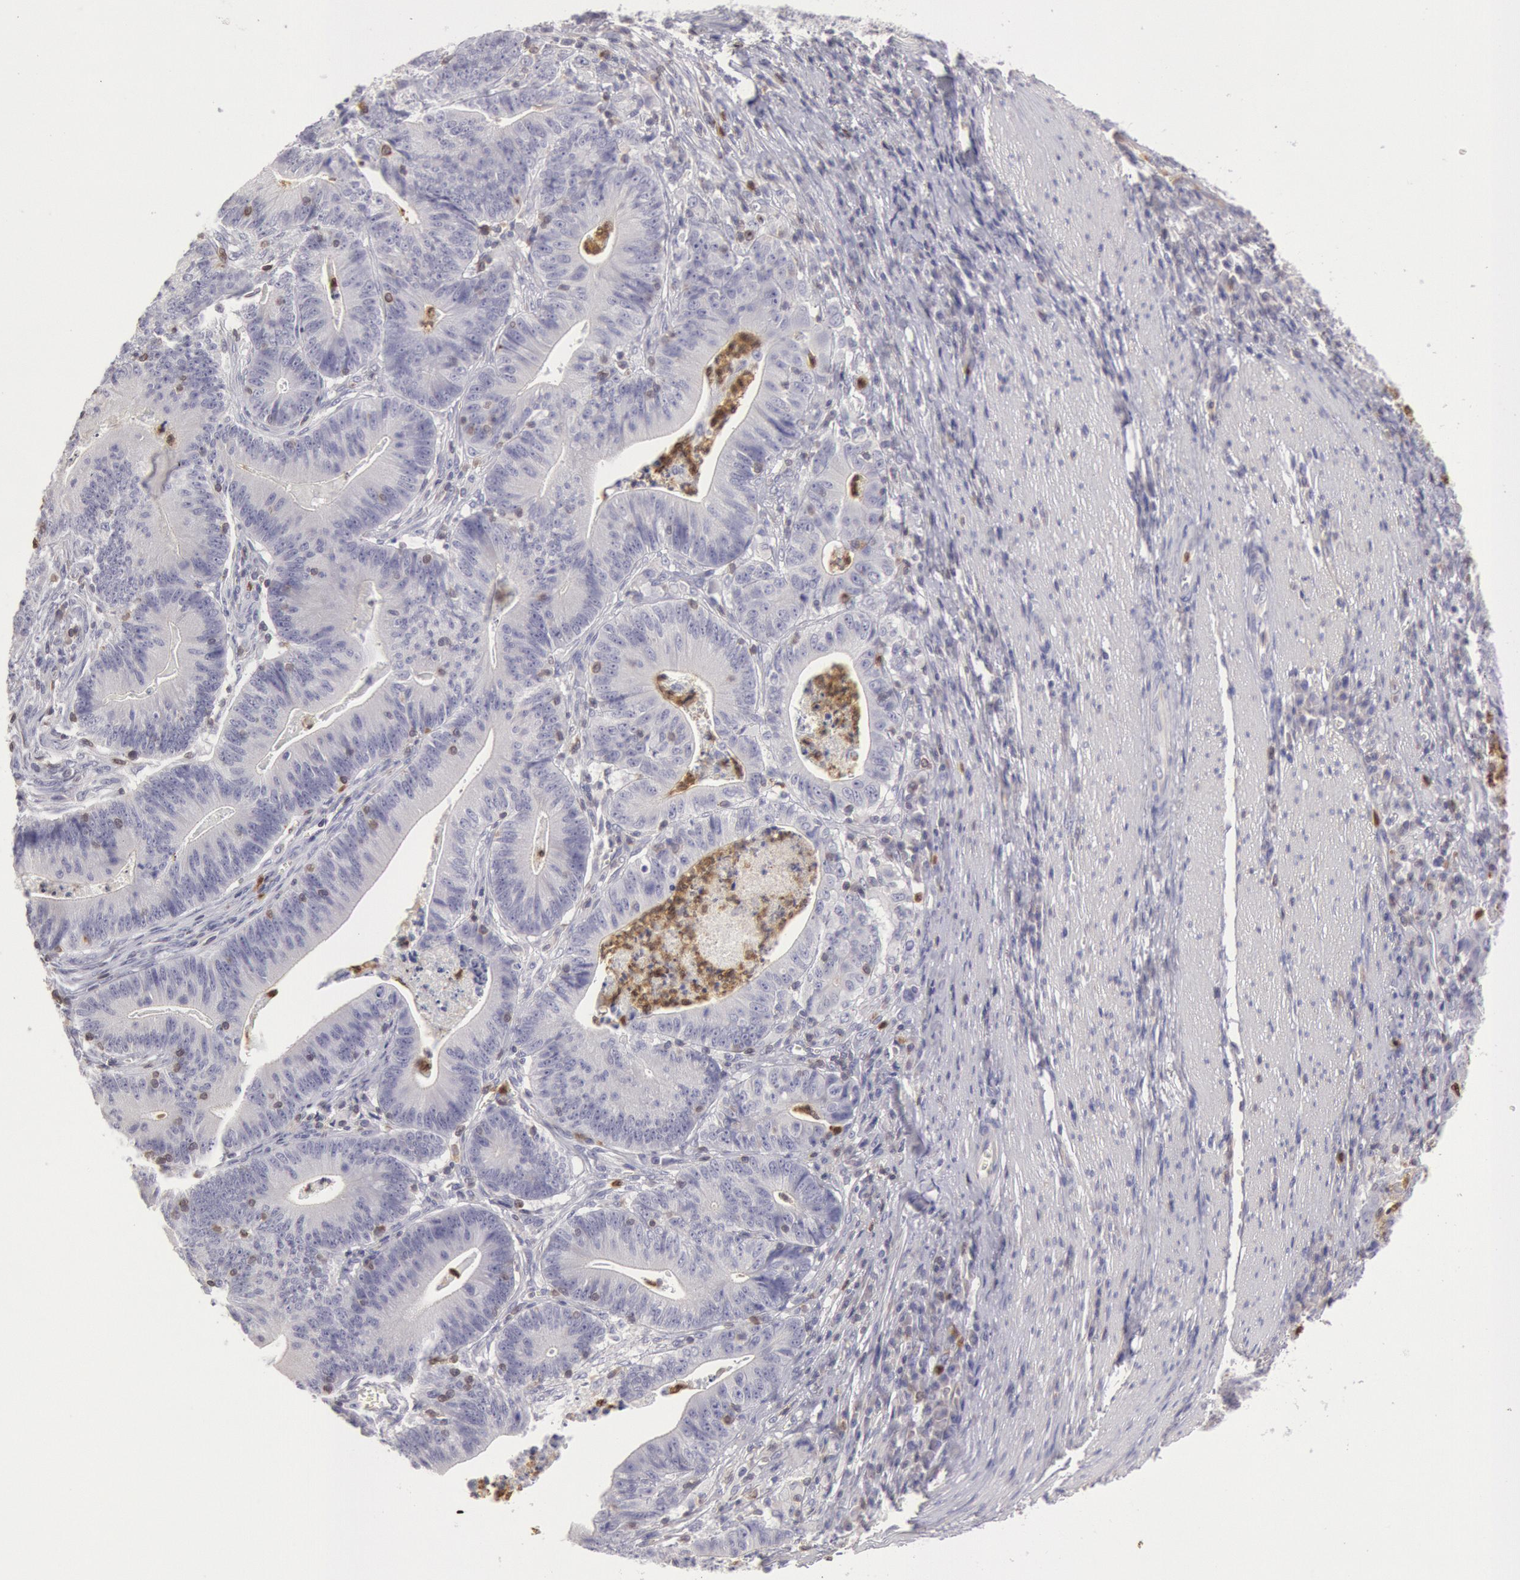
{"staining": {"intensity": "negative", "quantity": "none", "location": "none"}, "tissue": "stomach cancer", "cell_type": "Tumor cells", "image_type": "cancer", "snomed": [{"axis": "morphology", "description": "Adenocarcinoma, NOS"}, {"axis": "topography", "description": "Stomach, lower"}], "caption": "Adenocarcinoma (stomach) stained for a protein using IHC reveals no expression tumor cells.", "gene": "RAB27A", "patient": {"sex": "female", "age": 86}}